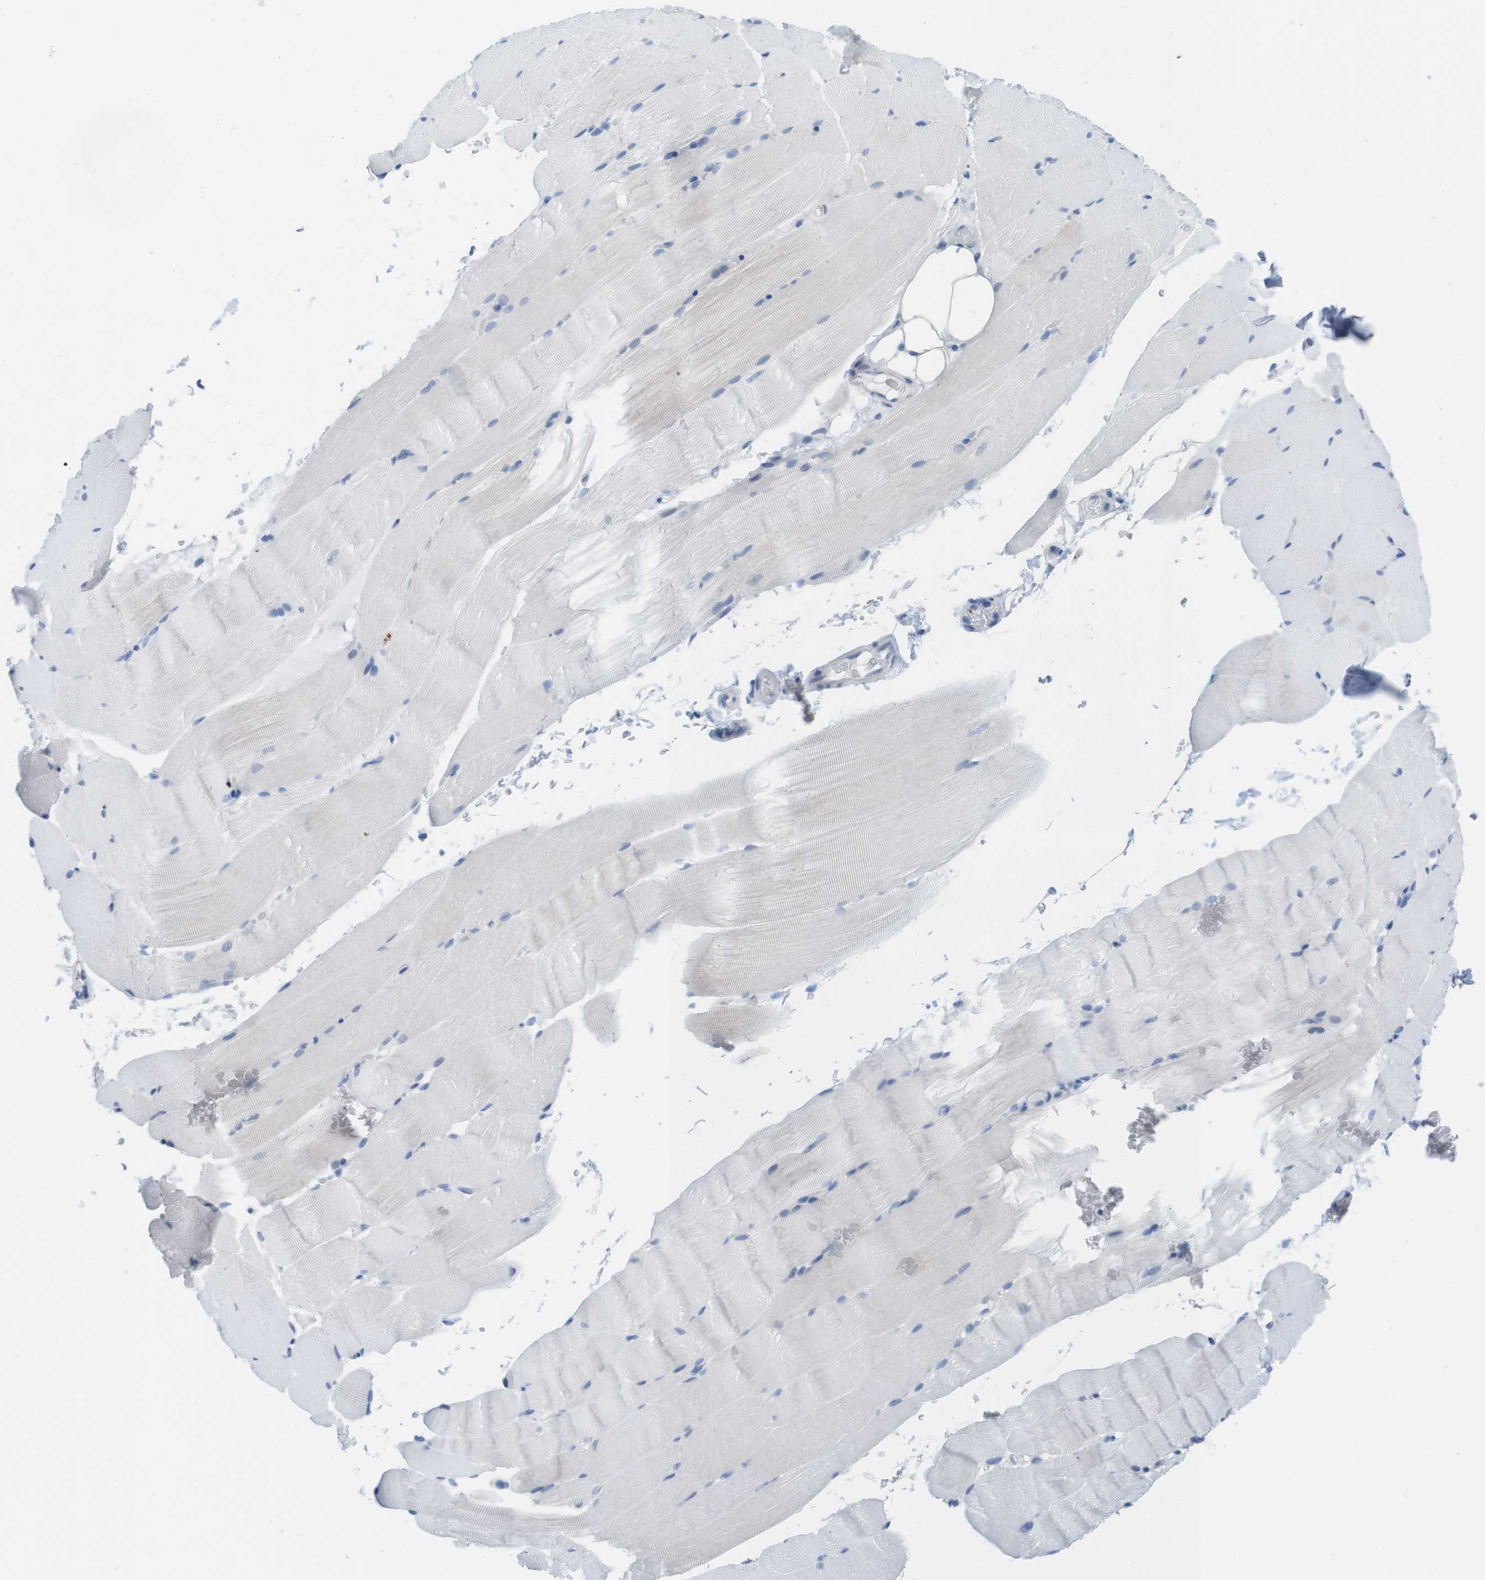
{"staining": {"intensity": "negative", "quantity": "none", "location": "none"}, "tissue": "skeletal muscle", "cell_type": "Myocytes", "image_type": "normal", "snomed": [{"axis": "morphology", "description": "Normal tissue, NOS"}, {"axis": "topography", "description": "Skeletal muscle"}, {"axis": "topography", "description": "Parathyroid gland"}], "caption": "The histopathology image demonstrates no significant staining in myocytes of skeletal muscle. (DAB immunohistochemistry visualized using brightfield microscopy, high magnification).", "gene": "CASP2", "patient": {"sex": "female", "age": 37}}